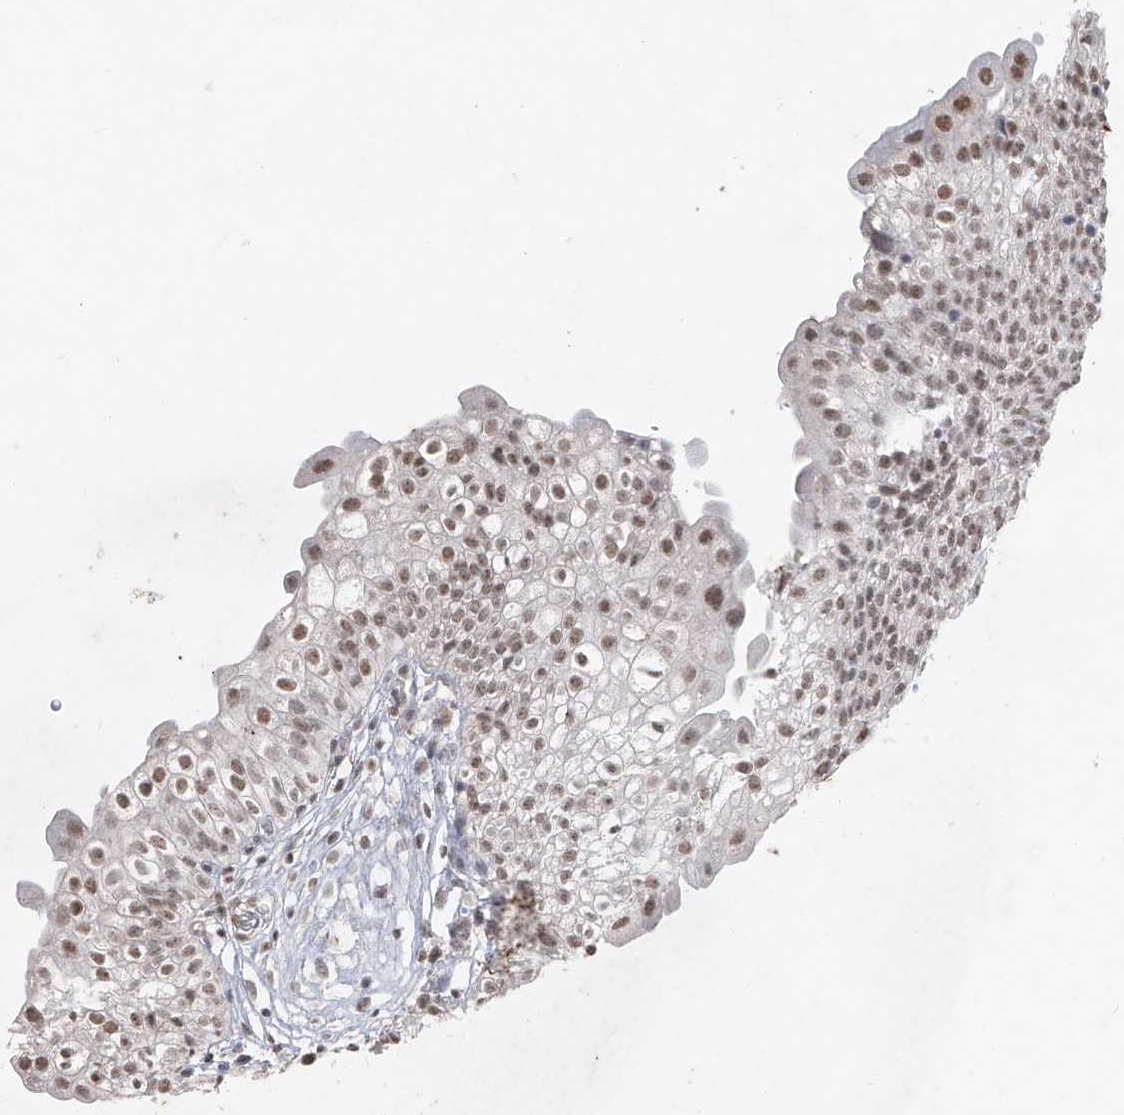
{"staining": {"intensity": "moderate", "quantity": ">75%", "location": "nuclear"}, "tissue": "urinary bladder", "cell_type": "Urothelial cells", "image_type": "normal", "snomed": [{"axis": "morphology", "description": "Normal tissue, NOS"}, {"axis": "topography", "description": "Urinary bladder"}], "caption": "Immunohistochemical staining of benign urinary bladder shows moderate nuclear protein expression in about >75% of urothelial cells.", "gene": "TFEC", "patient": {"sex": "male", "age": 55}}